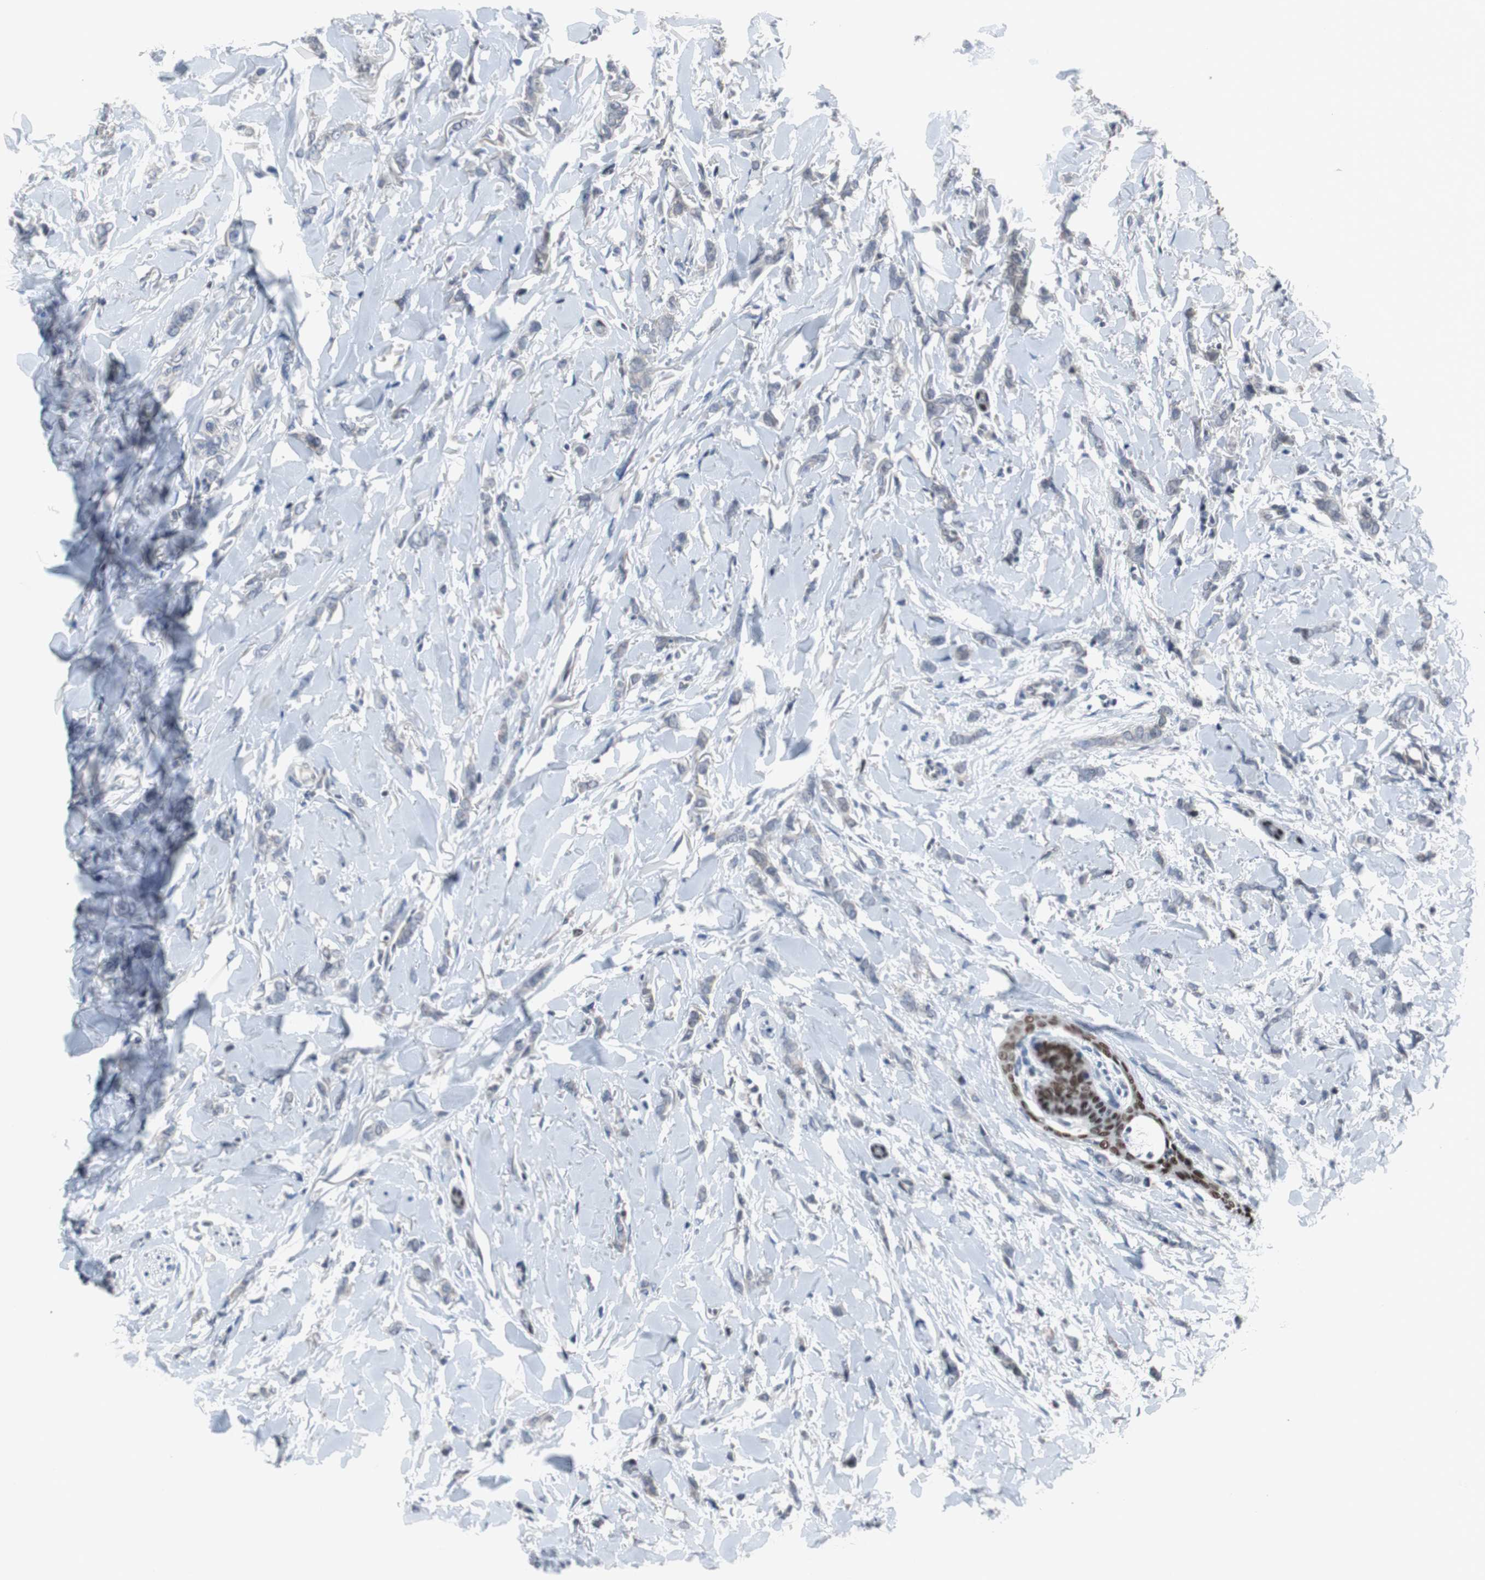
{"staining": {"intensity": "negative", "quantity": "none", "location": "none"}, "tissue": "breast cancer", "cell_type": "Tumor cells", "image_type": "cancer", "snomed": [{"axis": "morphology", "description": "Lobular carcinoma"}, {"axis": "topography", "description": "Skin"}, {"axis": "topography", "description": "Breast"}], "caption": "Immunohistochemical staining of breast lobular carcinoma displays no significant expression in tumor cells.", "gene": "TP63", "patient": {"sex": "female", "age": 46}}